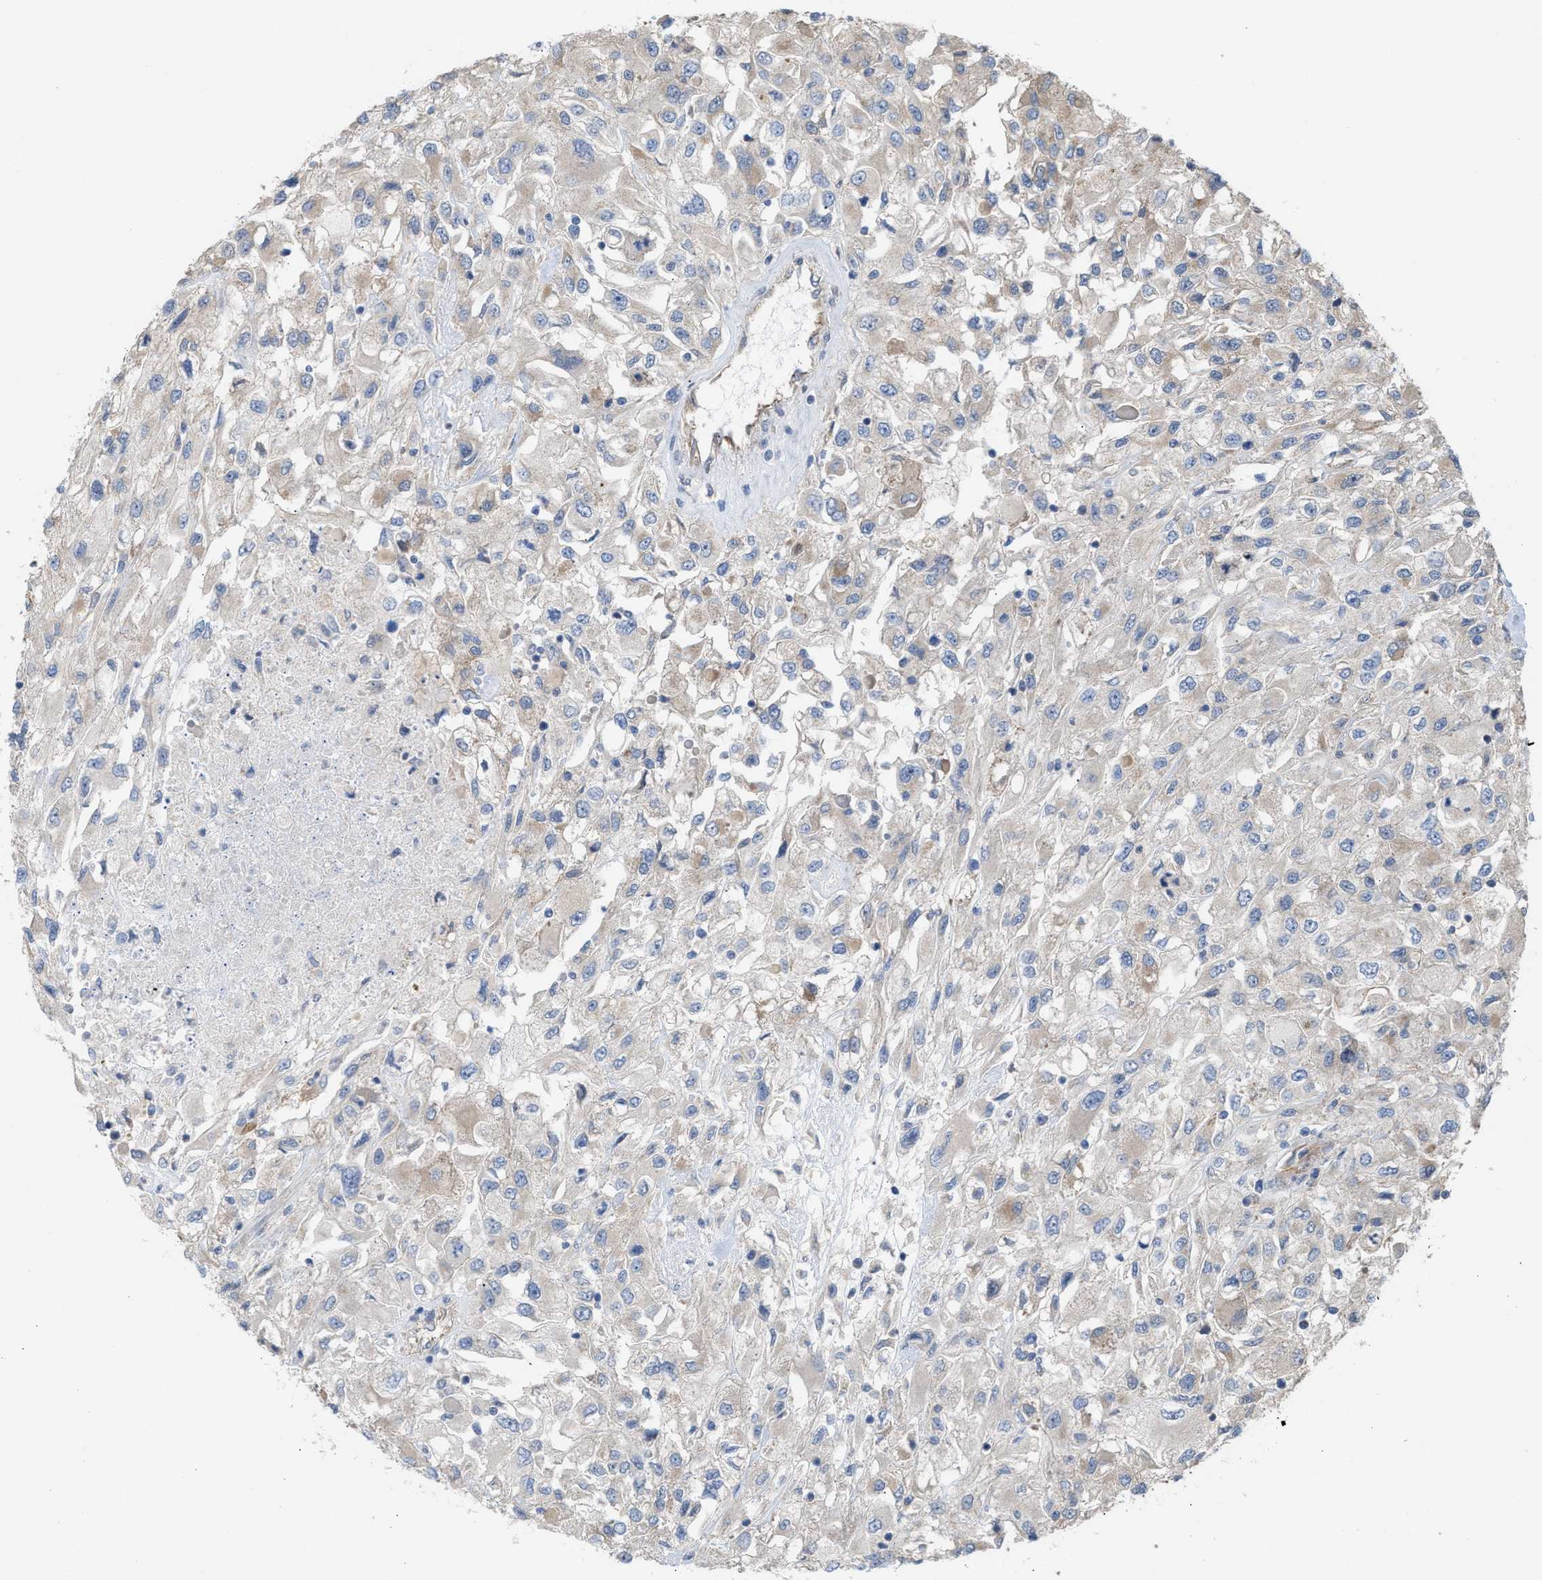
{"staining": {"intensity": "negative", "quantity": "none", "location": "none"}, "tissue": "renal cancer", "cell_type": "Tumor cells", "image_type": "cancer", "snomed": [{"axis": "morphology", "description": "Adenocarcinoma, NOS"}, {"axis": "topography", "description": "Kidney"}], "caption": "Tumor cells are negative for brown protein staining in adenocarcinoma (renal).", "gene": "OXSM", "patient": {"sex": "female", "age": 52}}